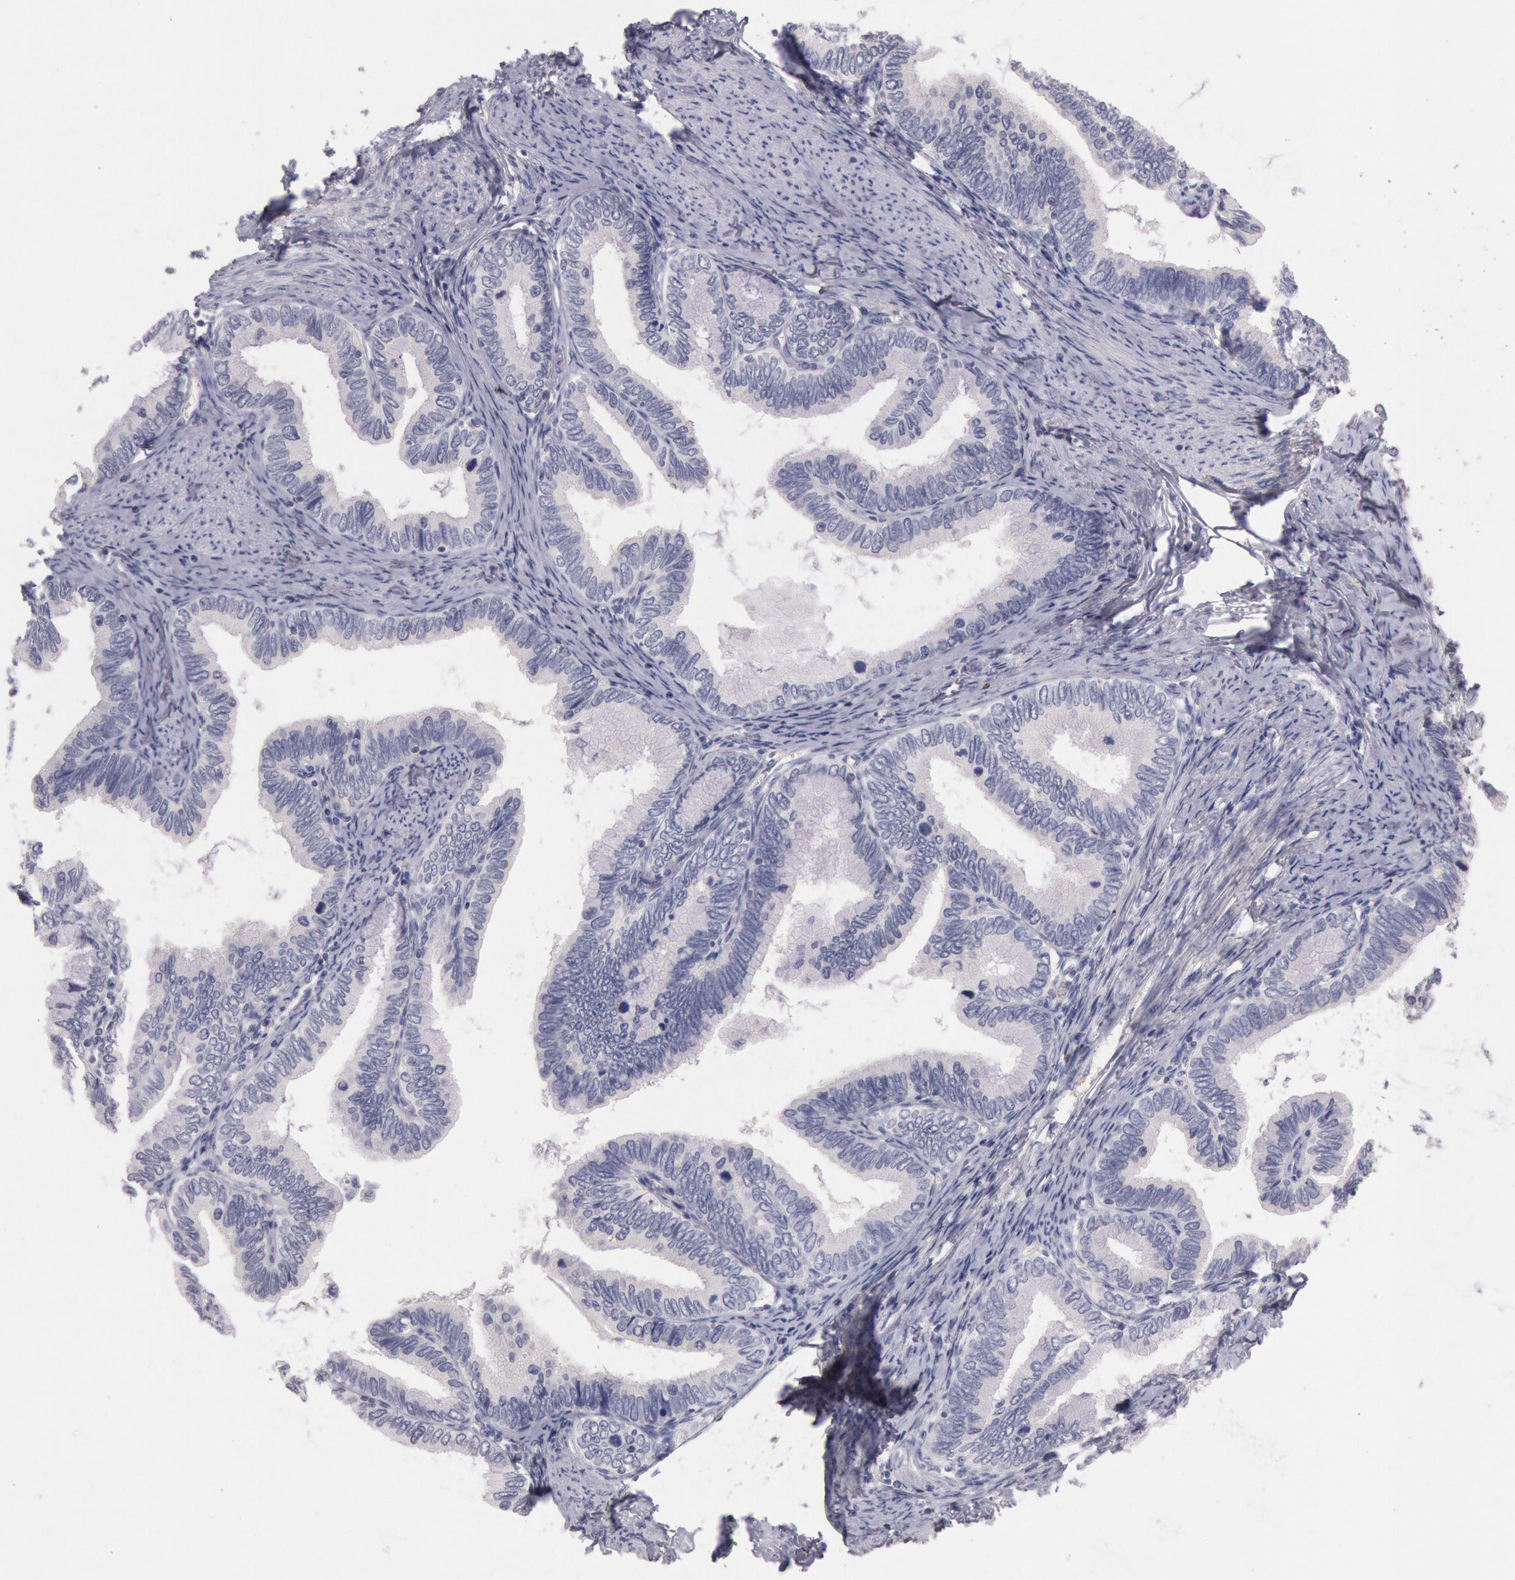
{"staining": {"intensity": "negative", "quantity": "none", "location": "none"}, "tissue": "cervical cancer", "cell_type": "Tumor cells", "image_type": "cancer", "snomed": [{"axis": "morphology", "description": "Adenocarcinoma, NOS"}, {"axis": "topography", "description": "Cervix"}], "caption": "Immunohistochemistry photomicrograph of neoplastic tissue: human cervical cancer (adenocarcinoma) stained with DAB (3,3'-diaminobenzidine) demonstrates no significant protein staining in tumor cells.", "gene": "TRIB2", "patient": {"sex": "female", "age": 49}}